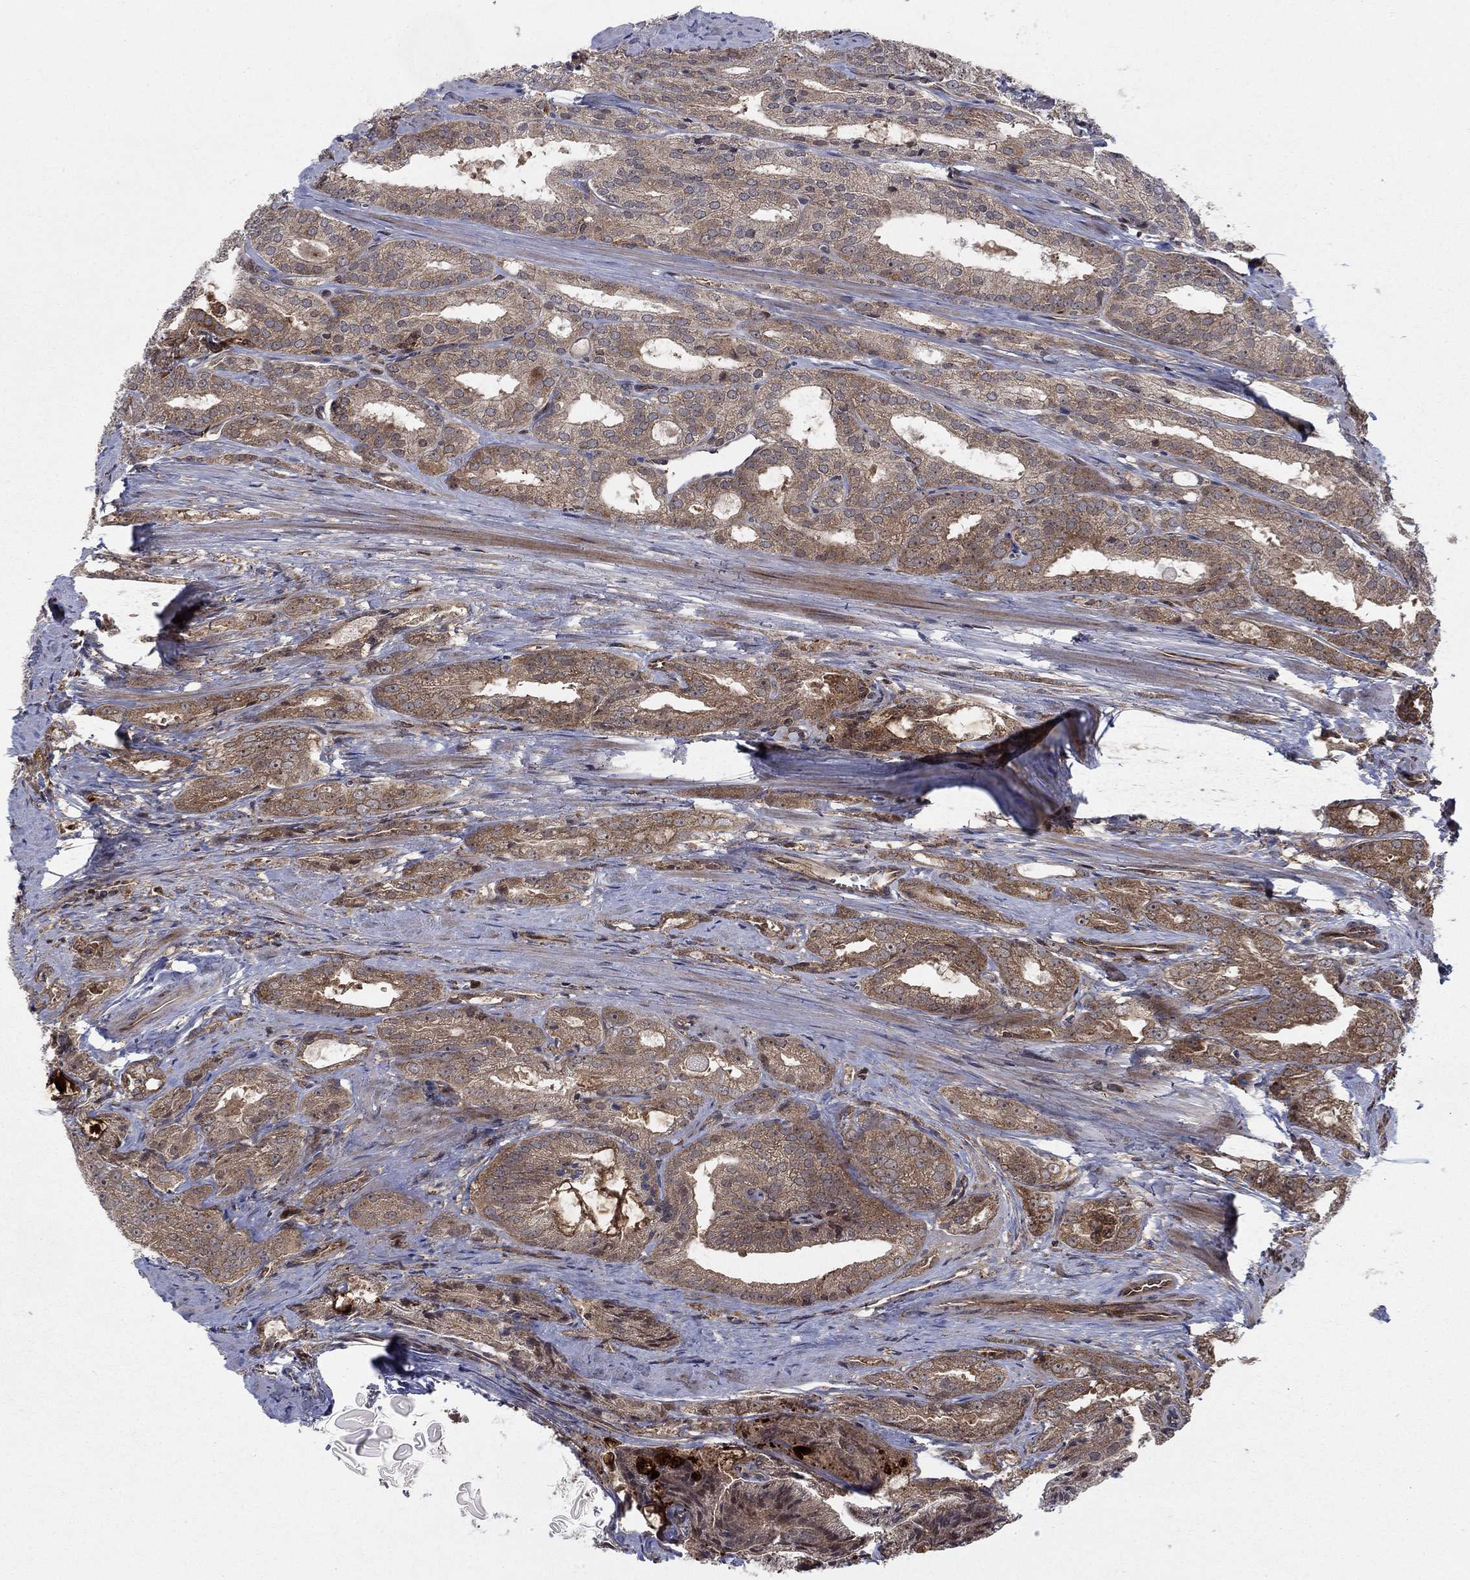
{"staining": {"intensity": "moderate", "quantity": ">75%", "location": "cytoplasmic/membranous"}, "tissue": "prostate cancer", "cell_type": "Tumor cells", "image_type": "cancer", "snomed": [{"axis": "morphology", "description": "Adenocarcinoma, NOS"}, {"axis": "morphology", "description": "Adenocarcinoma, High grade"}, {"axis": "topography", "description": "Prostate"}], "caption": "A high-resolution photomicrograph shows immunohistochemistry (IHC) staining of prostate cancer (adenocarcinoma), which shows moderate cytoplasmic/membranous staining in about >75% of tumor cells.", "gene": "IFI35", "patient": {"sex": "male", "age": 70}}